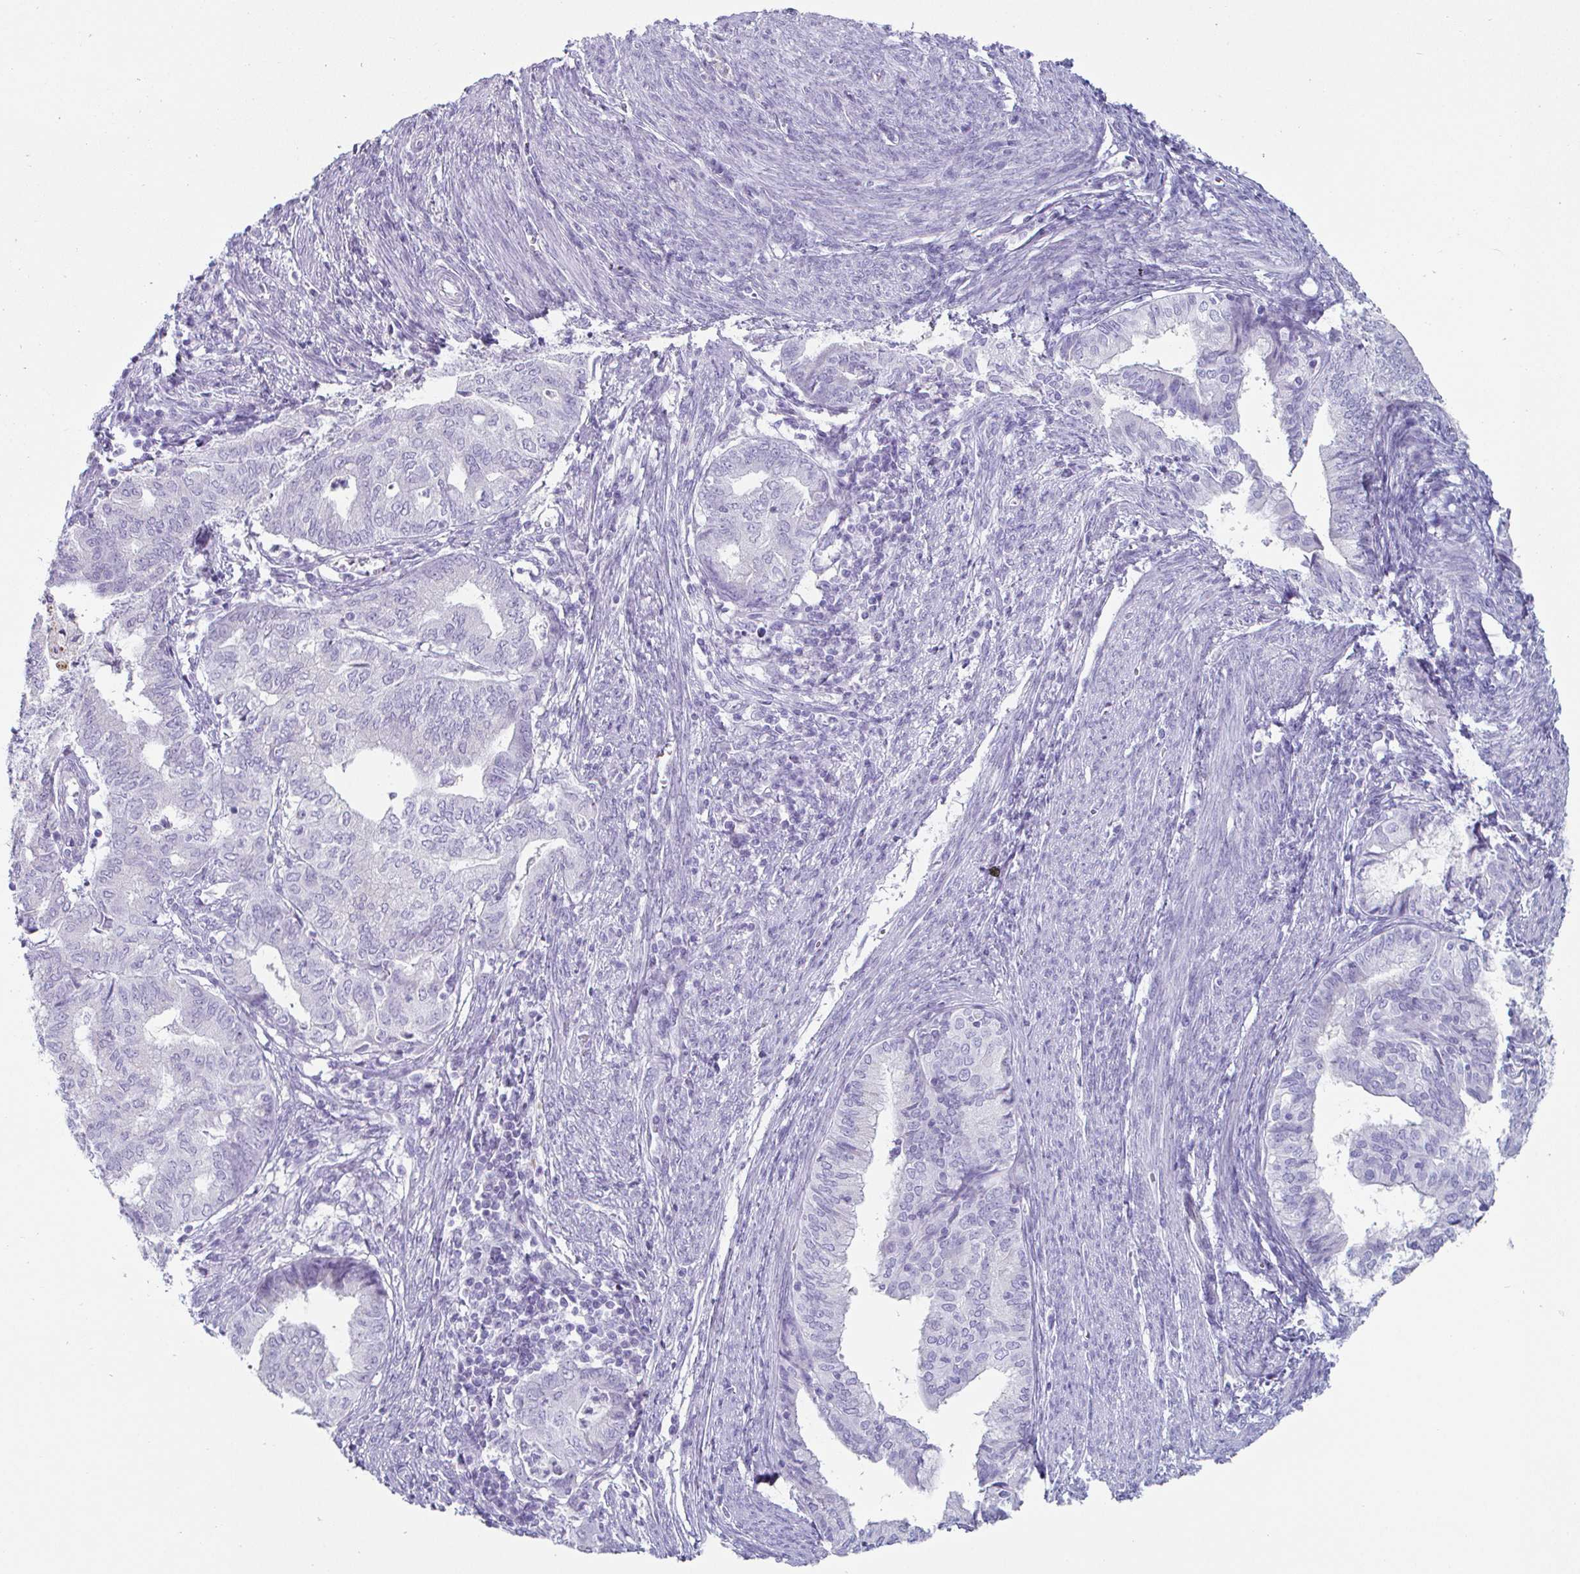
{"staining": {"intensity": "negative", "quantity": "none", "location": "none"}, "tissue": "endometrial cancer", "cell_type": "Tumor cells", "image_type": "cancer", "snomed": [{"axis": "morphology", "description": "Adenocarcinoma, NOS"}, {"axis": "topography", "description": "Endometrium"}], "caption": "Endometrial adenocarcinoma was stained to show a protein in brown. There is no significant positivity in tumor cells.", "gene": "CREG2", "patient": {"sex": "female", "age": 79}}